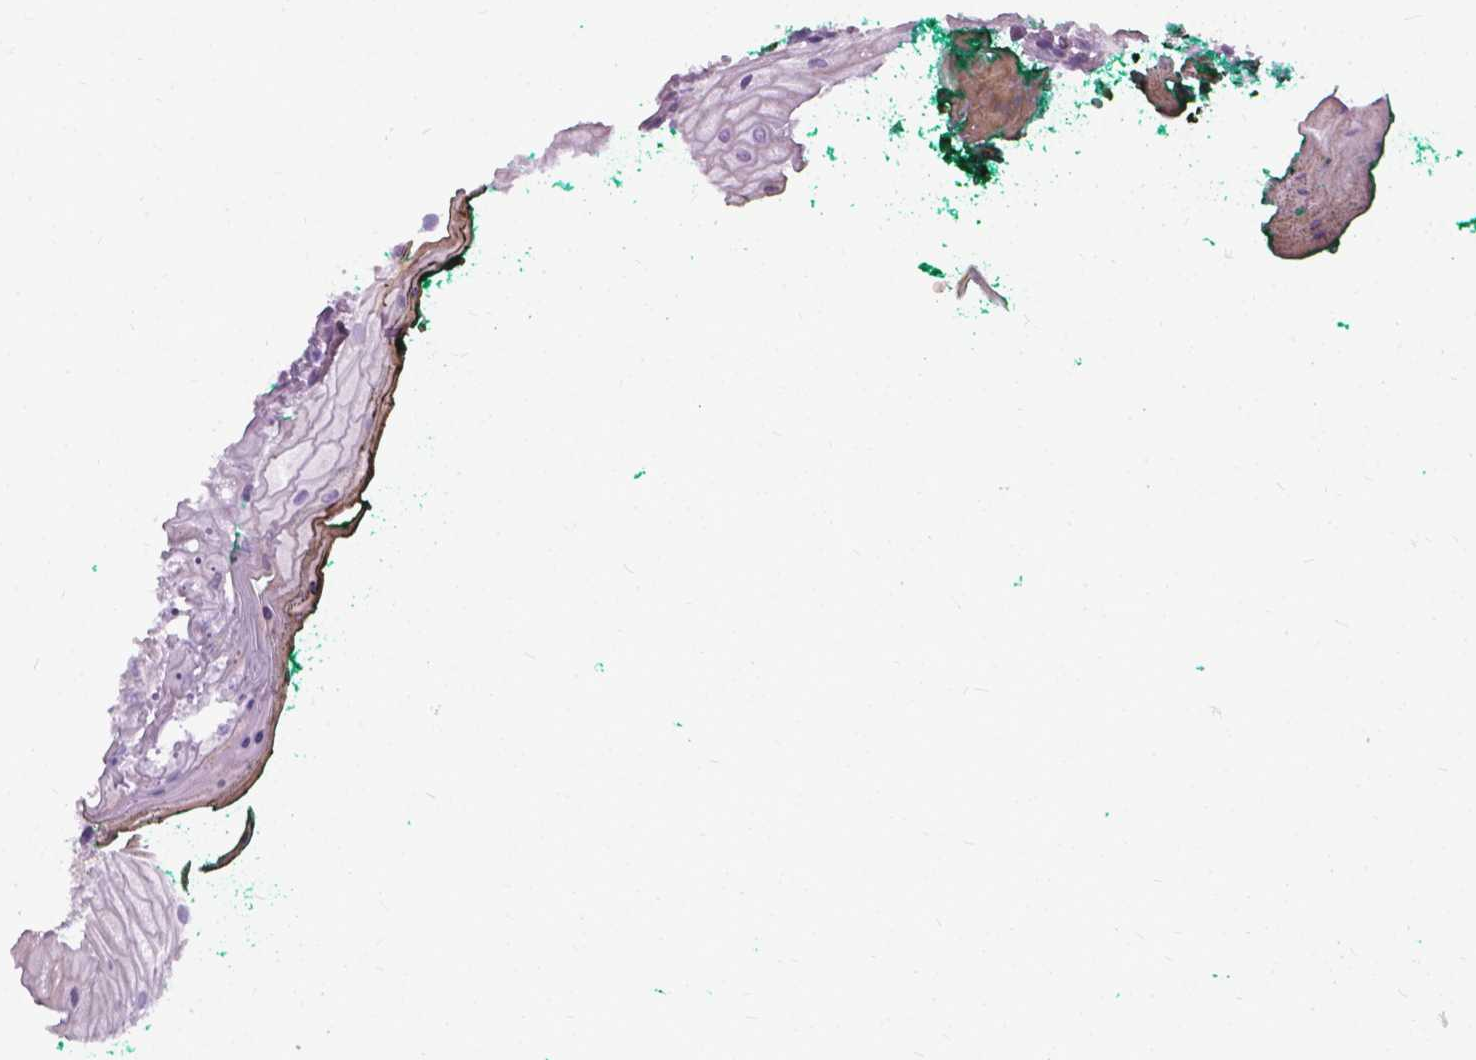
{"staining": {"intensity": "negative", "quantity": "none", "location": "none"}, "tissue": "oral mucosa", "cell_type": "Squamous epithelial cells", "image_type": "normal", "snomed": [{"axis": "morphology", "description": "Normal tissue, NOS"}, {"axis": "topography", "description": "Oral tissue"}], "caption": "Immunohistochemistry photomicrograph of unremarkable human oral mucosa stained for a protein (brown), which demonstrates no positivity in squamous epithelial cells.", "gene": "JAK3", "patient": {"sex": "female", "age": 68}}